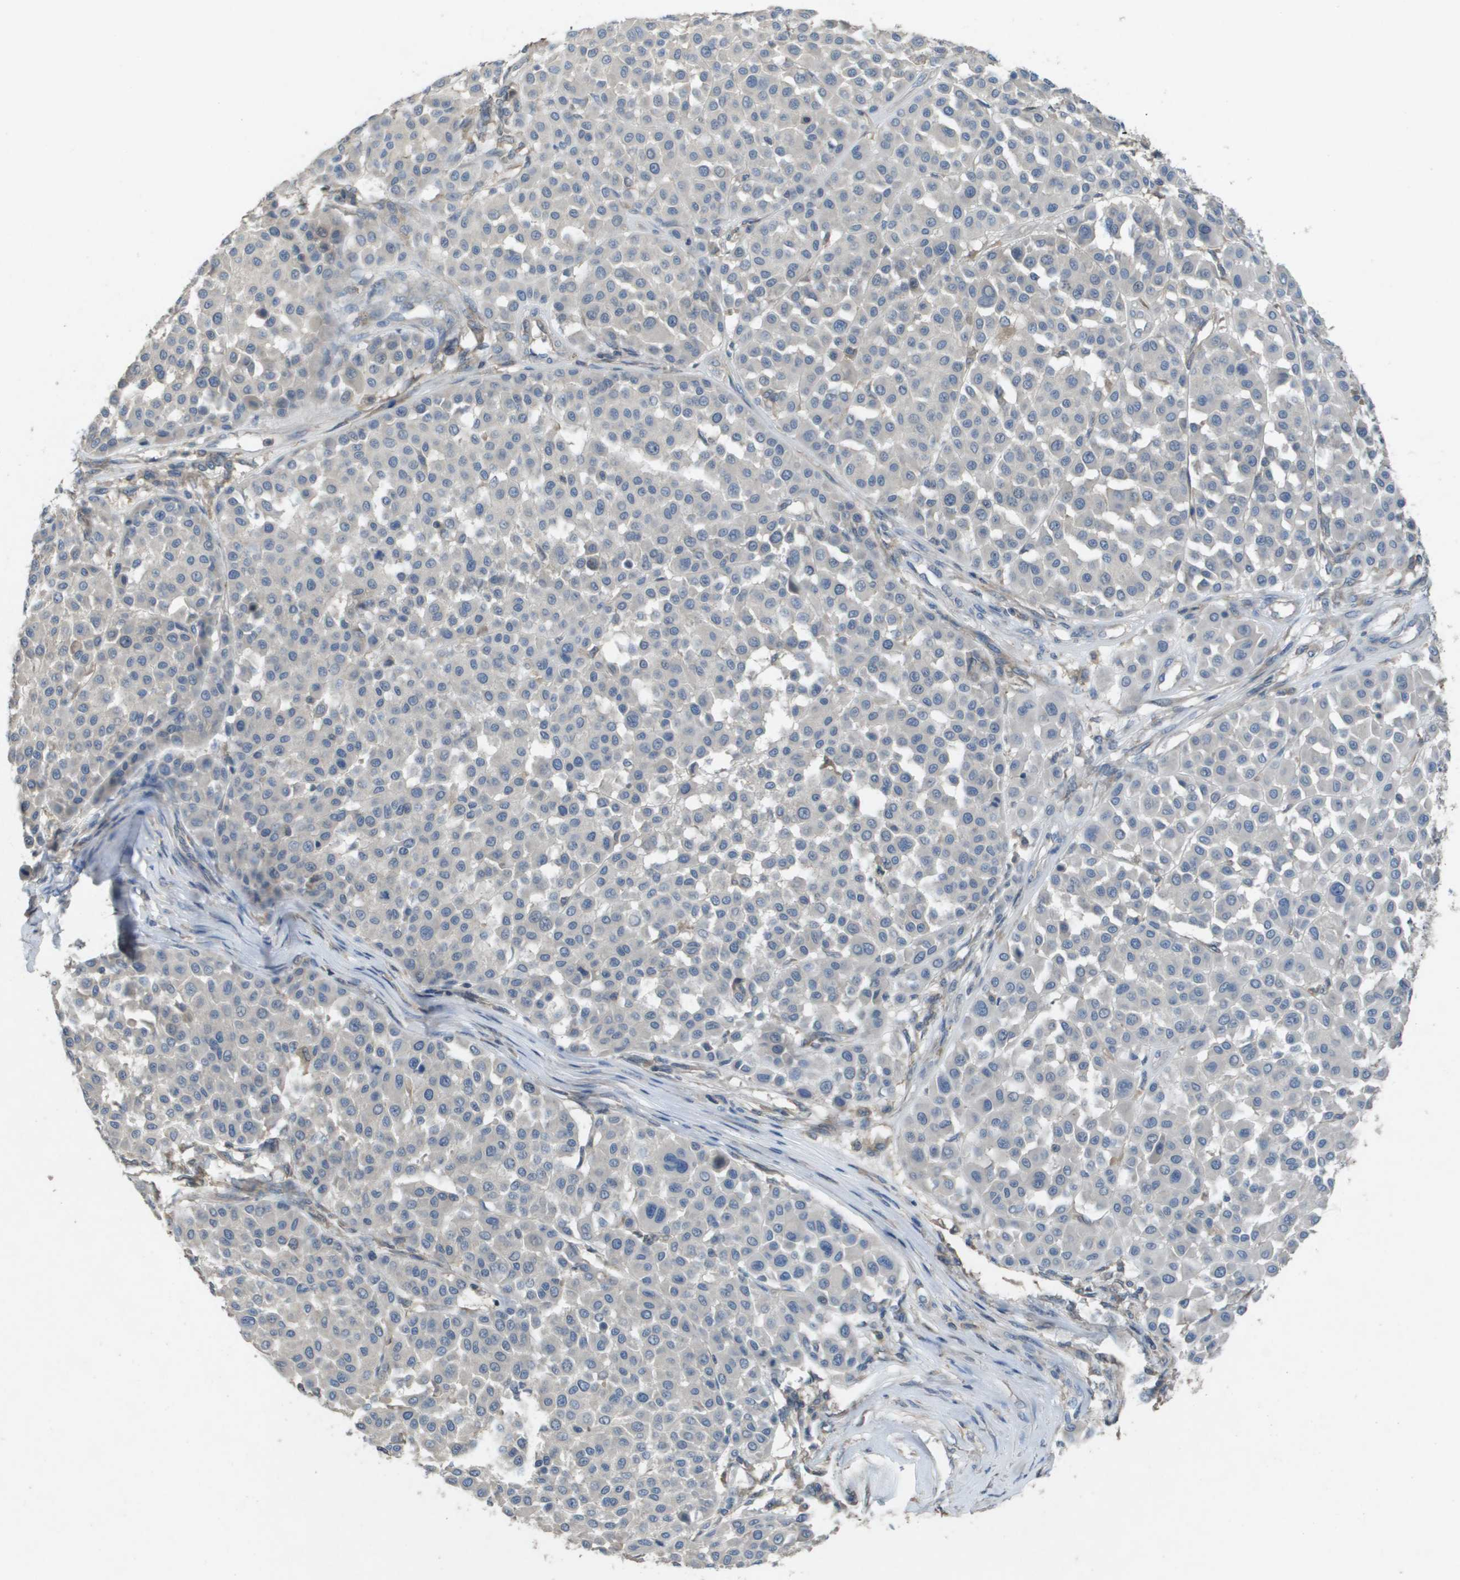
{"staining": {"intensity": "negative", "quantity": "none", "location": "none"}, "tissue": "melanoma", "cell_type": "Tumor cells", "image_type": "cancer", "snomed": [{"axis": "morphology", "description": "Malignant melanoma, Metastatic site"}, {"axis": "topography", "description": "Soft tissue"}], "caption": "An image of human melanoma is negative for staining in tumor cells. The staining is performed using DAB brown chromogen with nuclei counter-stained in using hematoxylin.", "gene": "CLCA4", "patient": {"sex": "male", "age": 41}}